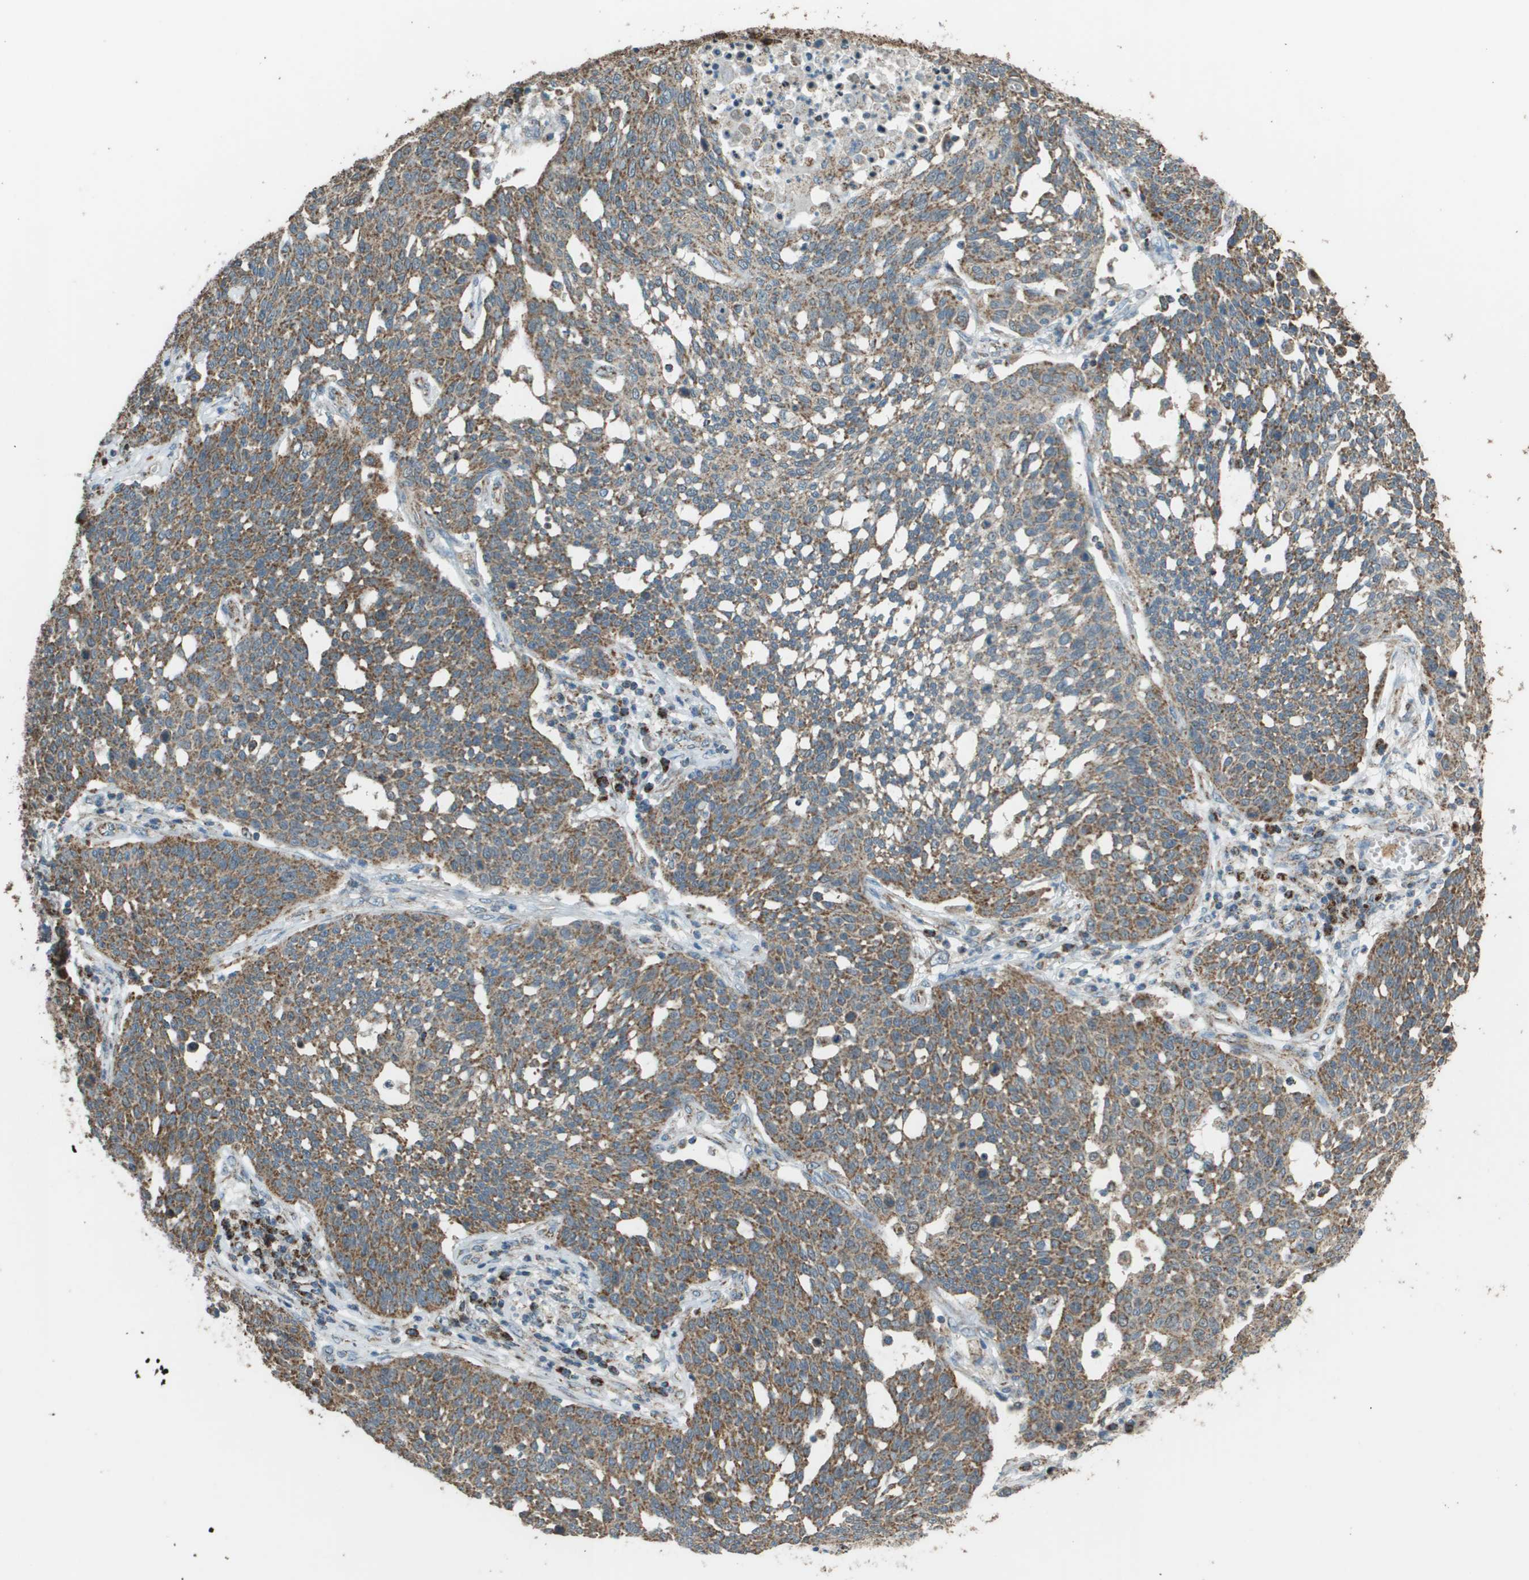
{"staining": {"intensity": "moderate", "quantity": ">75%", "location": "cytoplasmic/membranous"}, "tissue": "cervical cancer", "cell_type": "Tumor cells", "image_type": "cancer", "snomed": [{"axis": "morphology", "description": "Squamous cell carcinoma, NOS"}, {"axis": "topography", "description": "Cervix"}], "caption": "IHC image of neoplastic tissue: human squamous cell carcinoma (cervical) stained using IHC displays medium levels of moderate protein expression localized specifically in the cytoplasmic/membranous of tumor cells, appearing as a cytoplasmic/membranous brown color.", "gene": "FH", "patient": {"sex": "female", "age": 34}}